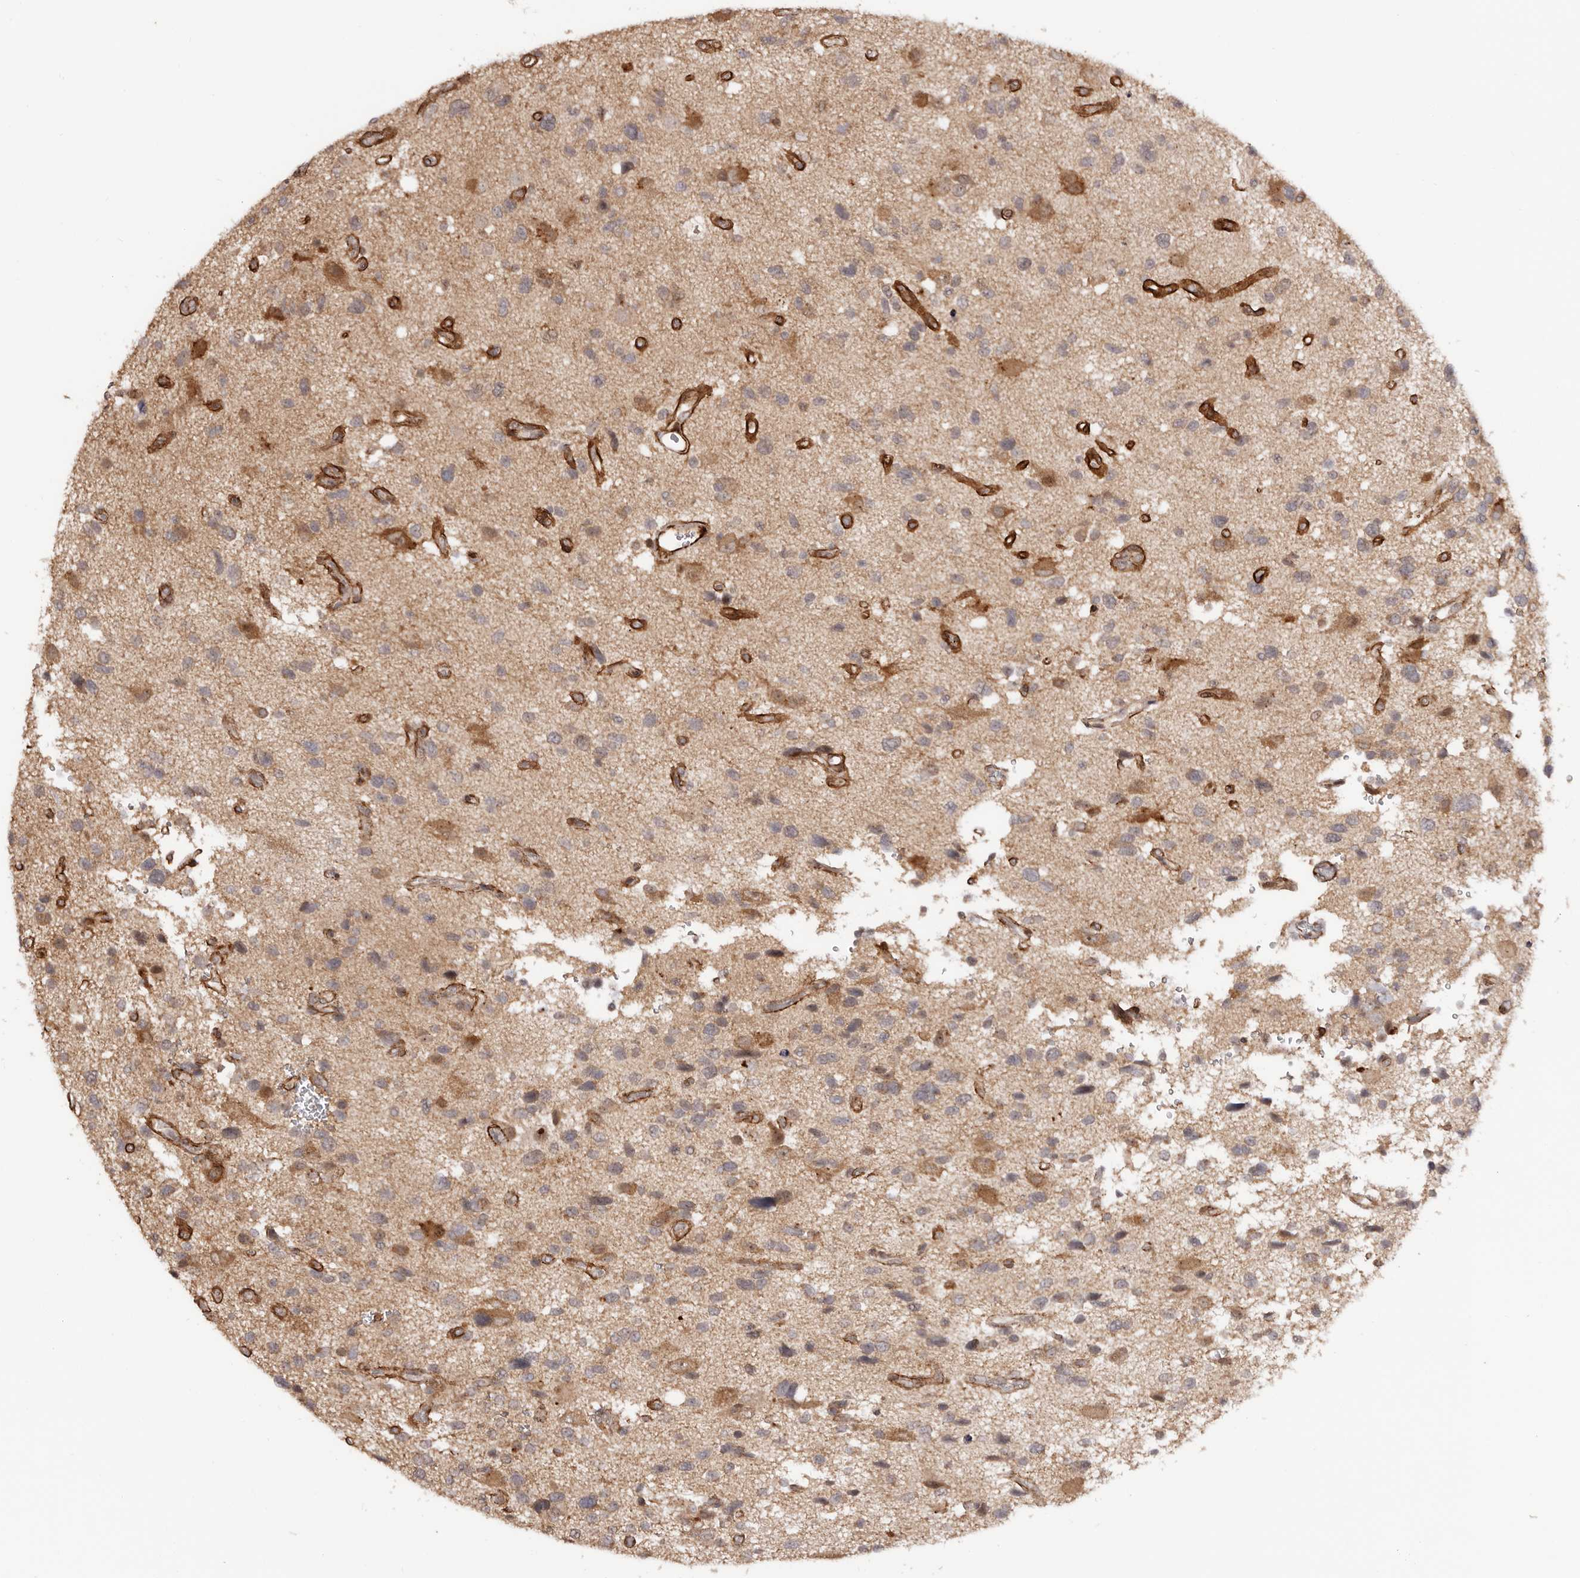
{"staining": {"intensity": "weak", "quantity": ">75%", "location": "cytoplasmic/membranous"}, "tissue": "glioma", "cell_type": "Tumor cells", "image_type": "cancer", "snomed": [{"axis": "morphology", "description": "Glioma, malignant, High grade"}, {"axis": "topography", "description": "Brain"}], "caption": "The photomicrograph demonstrates immunohistochemical staining of glioma. There is weak cytoplasmic/membranous expression is appreciated in about >75% of tumor cells. (Stains: DAB in brown, nuclei in blue, Microscopy: brightfield microscopy at high magnification).", "gene": "MICAL2", "patient": {"sex": "male", "age": 33}}